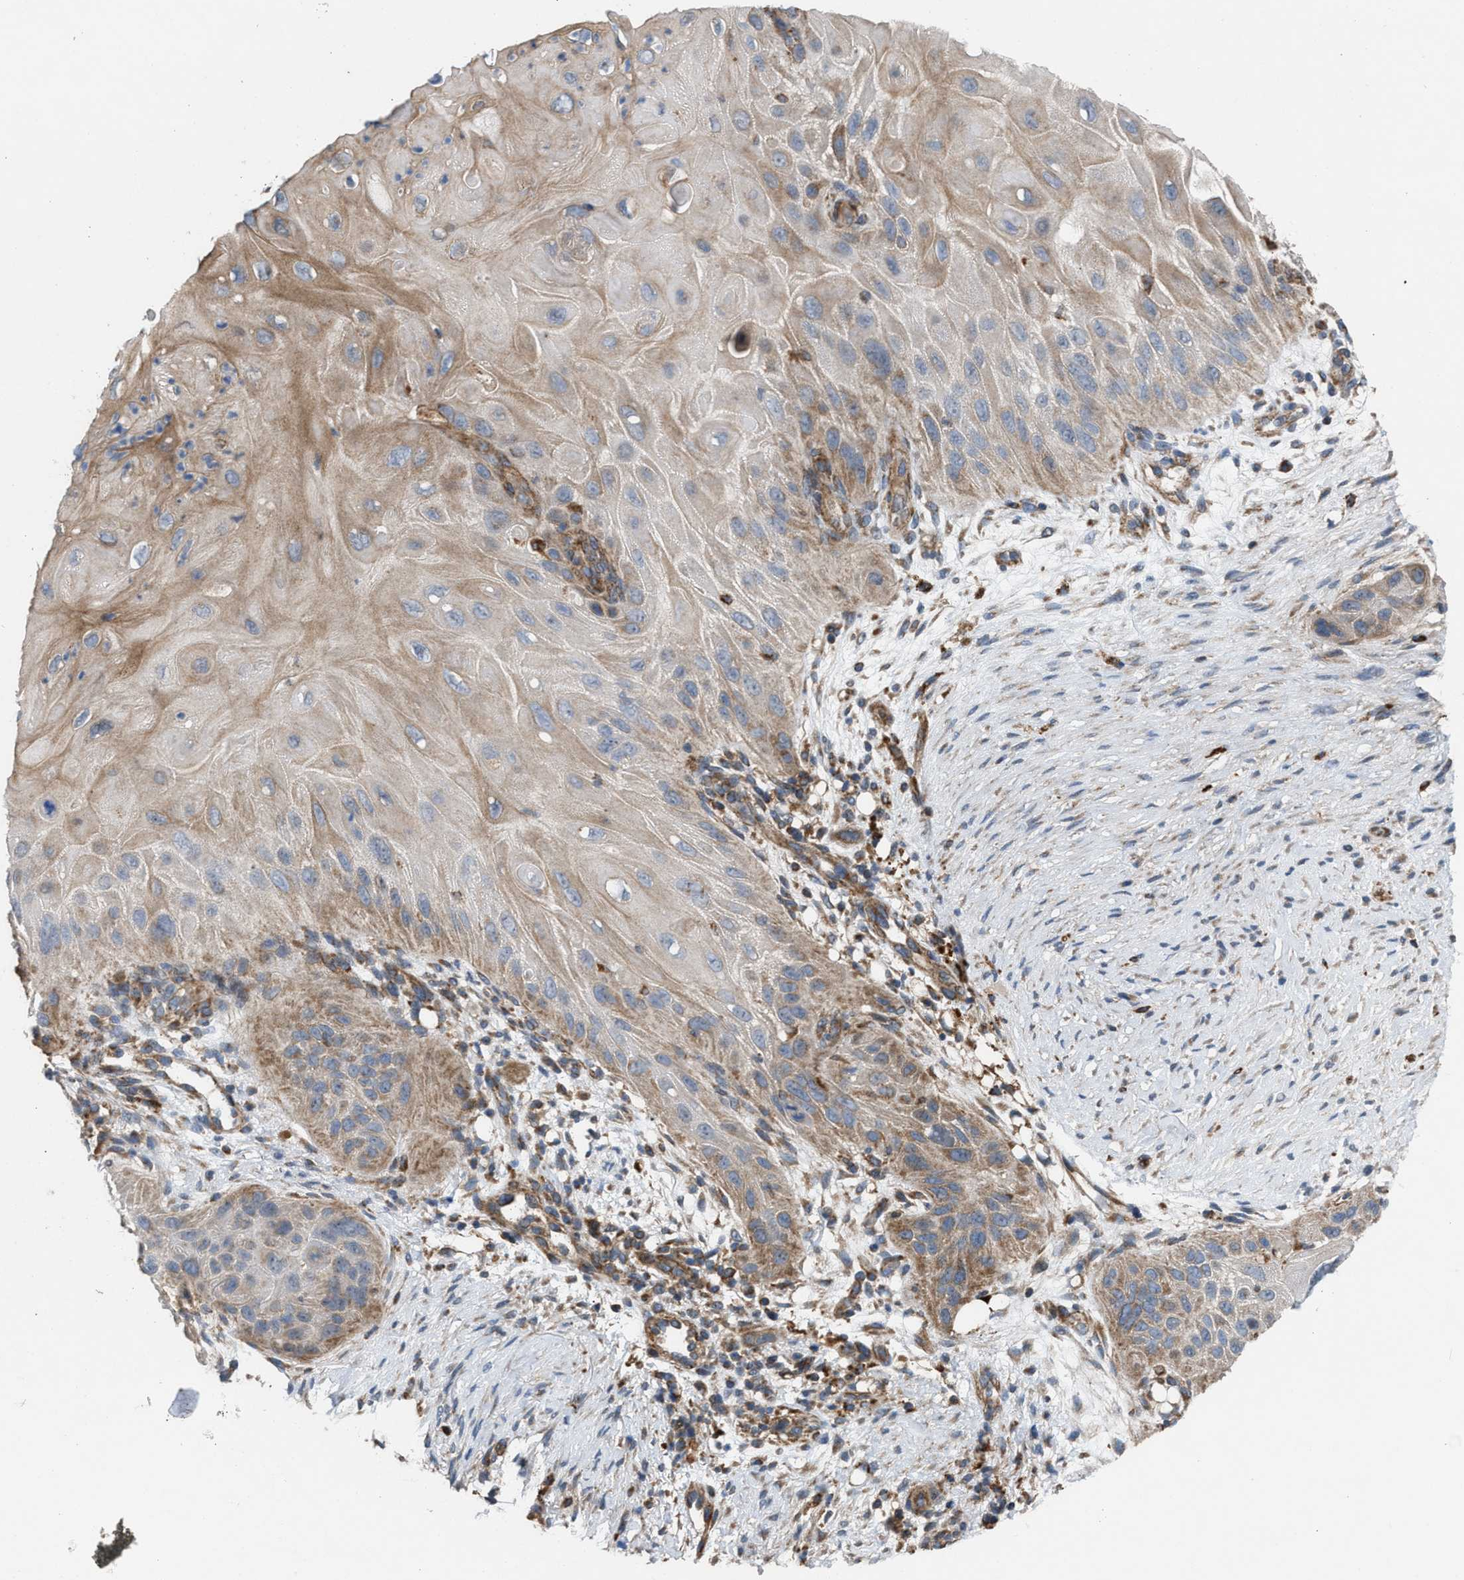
{"staining": {"intensity": "moderate", "quantity": "25%-75%", "location": "cytoplasmic/membranous"}, "tissue": "skin cancer", "cell_type": "Tumor cells", "image_type": "cancer", "snomed": [{"axis": "morphology", "description": "Squamous cell carcinoma, NOS"}, {"axis": "topography", "description": "Skin"}], "caption": "A micrograph showing moderate cytoplasmic/membranous expression in approximately 25%-75% of tumor cells in skin cancer, as visualized by brown immunohistochemical staining.", "gene": "SLC10A3", "patient": {"sex": "female", "age": 77}}